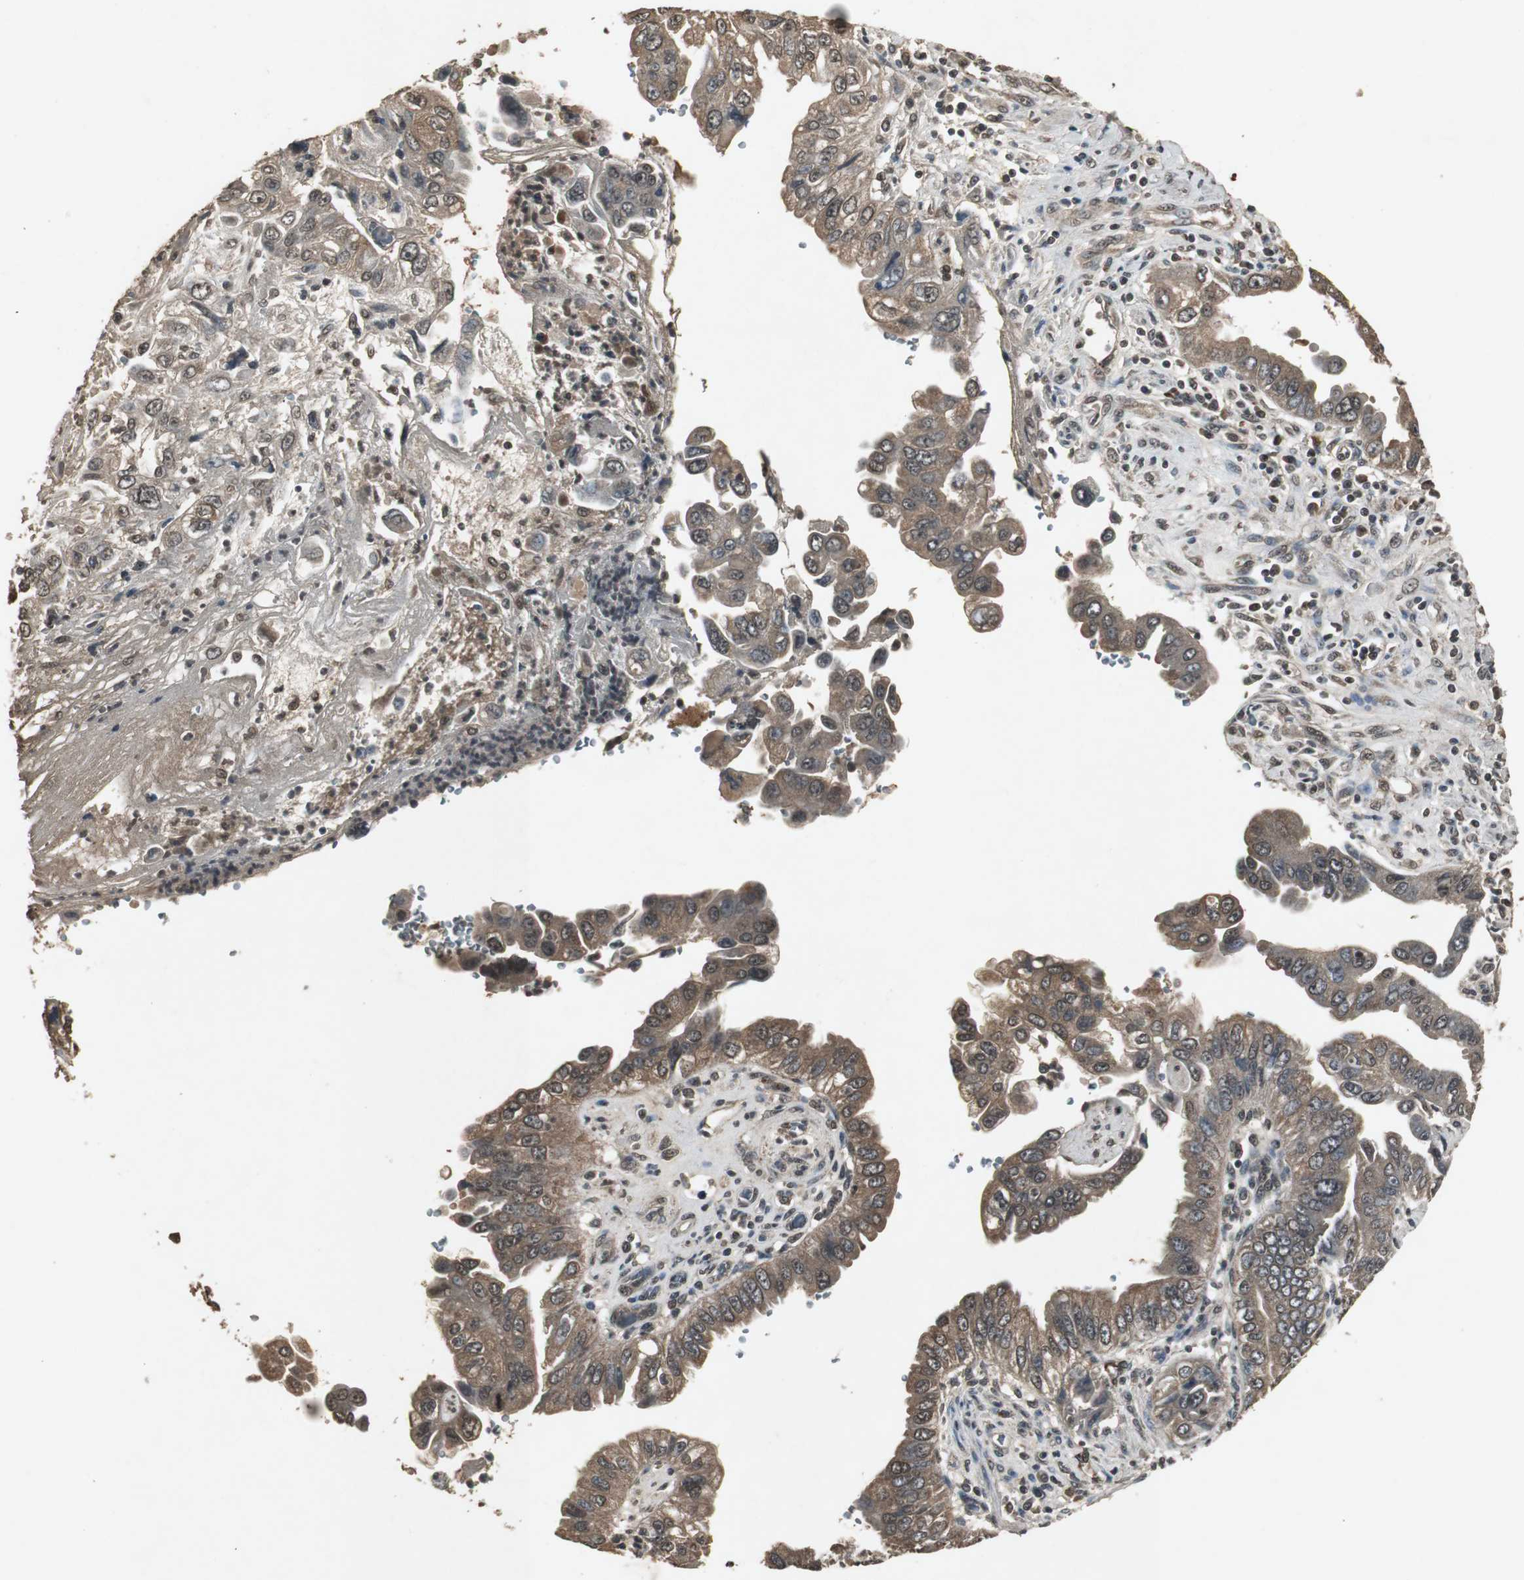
{"staining": {"intensity": "moderate", "quantity": ">75%", "location": "cytoplasmic/membranous"}, "tissue": "pancreatic cancer", "cell_type": "Tumor cells", "image_type": "cancer", "snomed": [{"axis": "morphology", "description": "Normal tissue, NOS"}, {"axis": "topography", "description": "Lymph node"}], "caption": "This is an image of immunohistochemistry (IHC) staining of pancreatic cancer, which shows moderate positivity in the cytoplasmic/membranous of tumor cells.", "gene": "EMX1", "patient": {"sex": "male", "age": 50}}